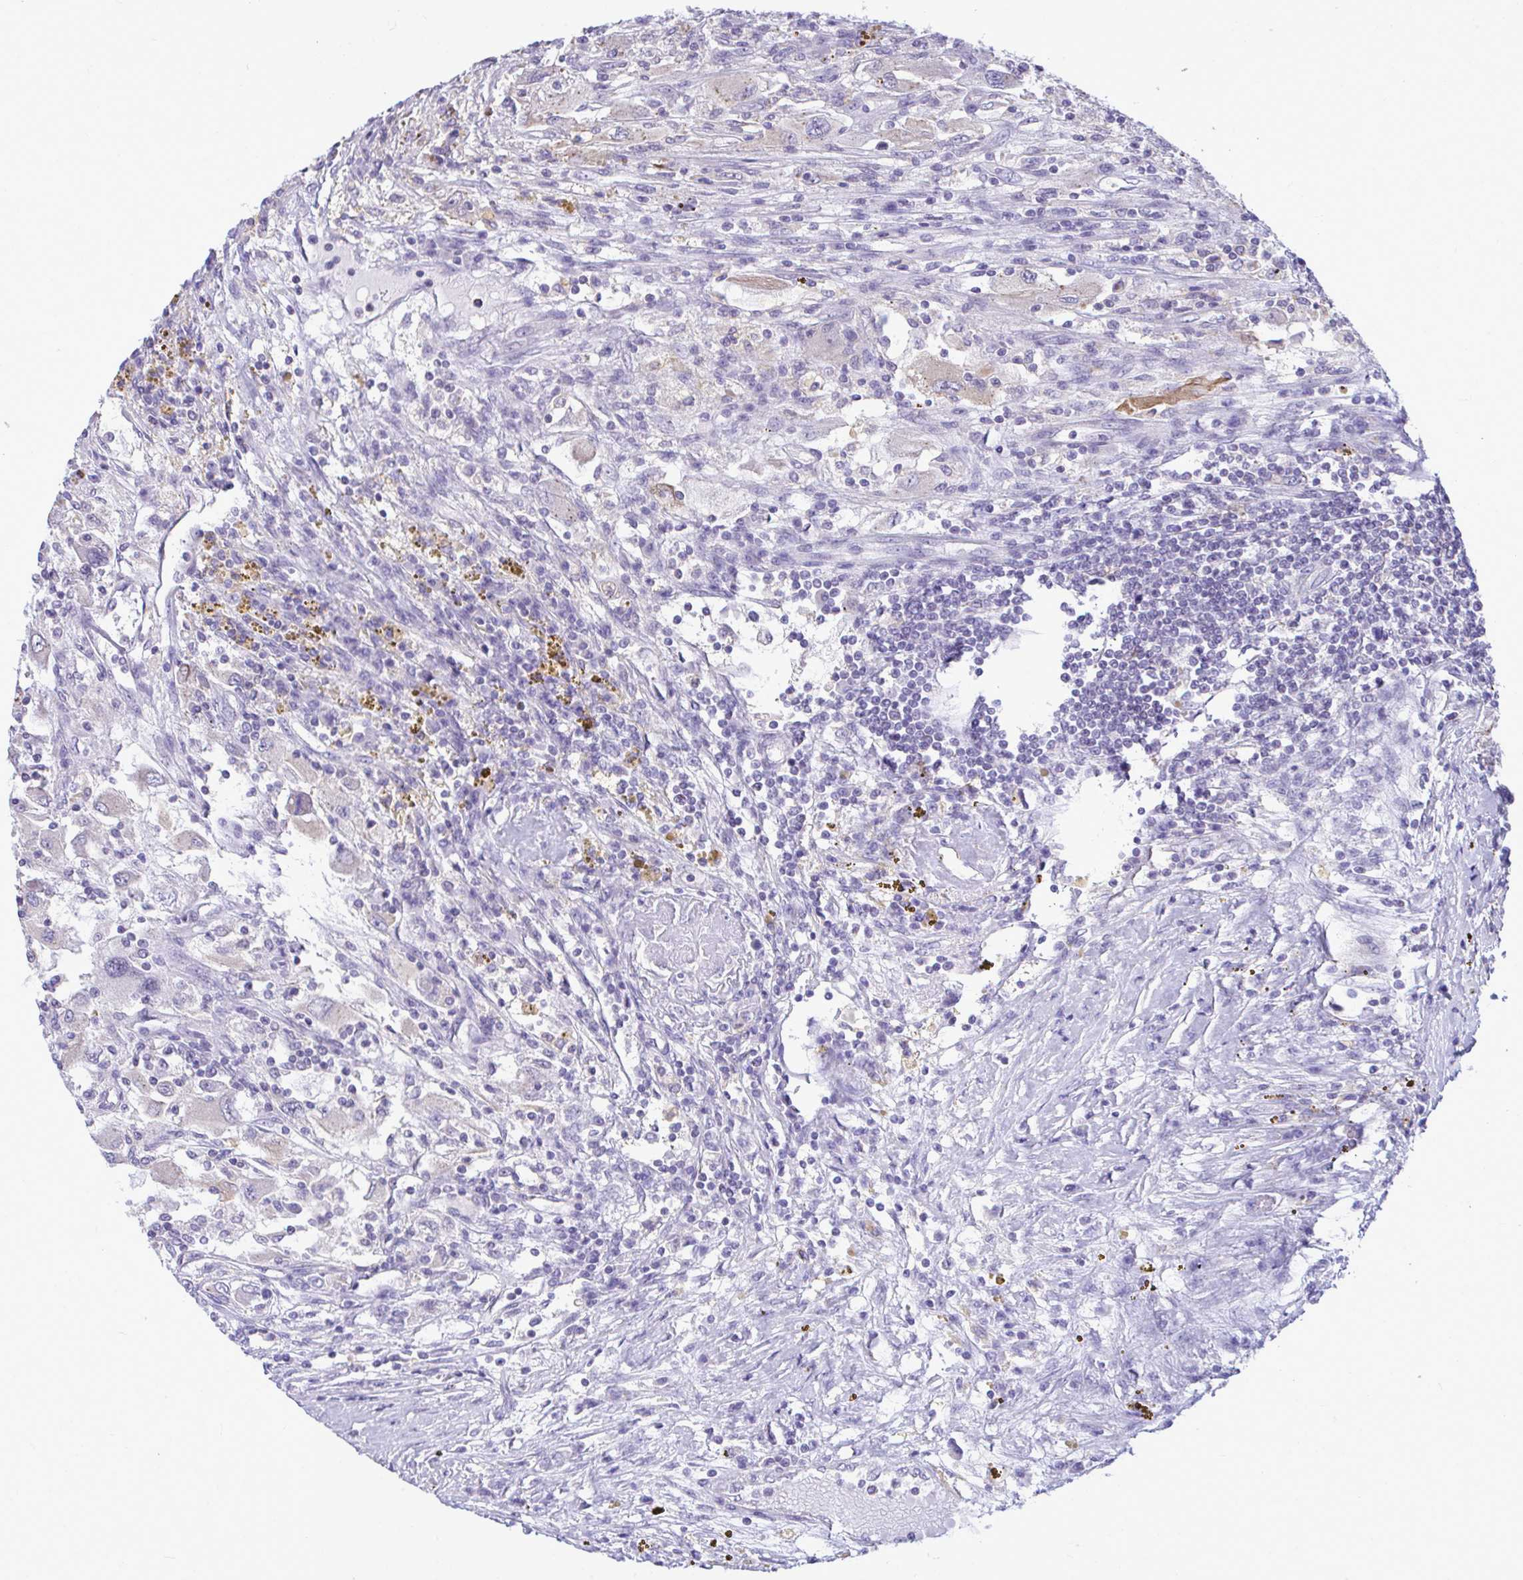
{"staining": {"intensity": "negative", "quantity": "none", "location": "none"}, "tissue": "renal cancer", "cell_type": "Tumor cells", "image_type": "cancer", "snomed": [{"axis": "morphology", "description": "Adenocarcinoma, NOS"}, {"axis": "topography", "description": "Kidney"}], "caption": "Immunohistochemistry micrograph of adenocarcinoma (renal) stained for a protein (brown), which displays no staining in tumor cells.", "gene": "PIGK", "patient": {"sex": "female", "age": 67}}